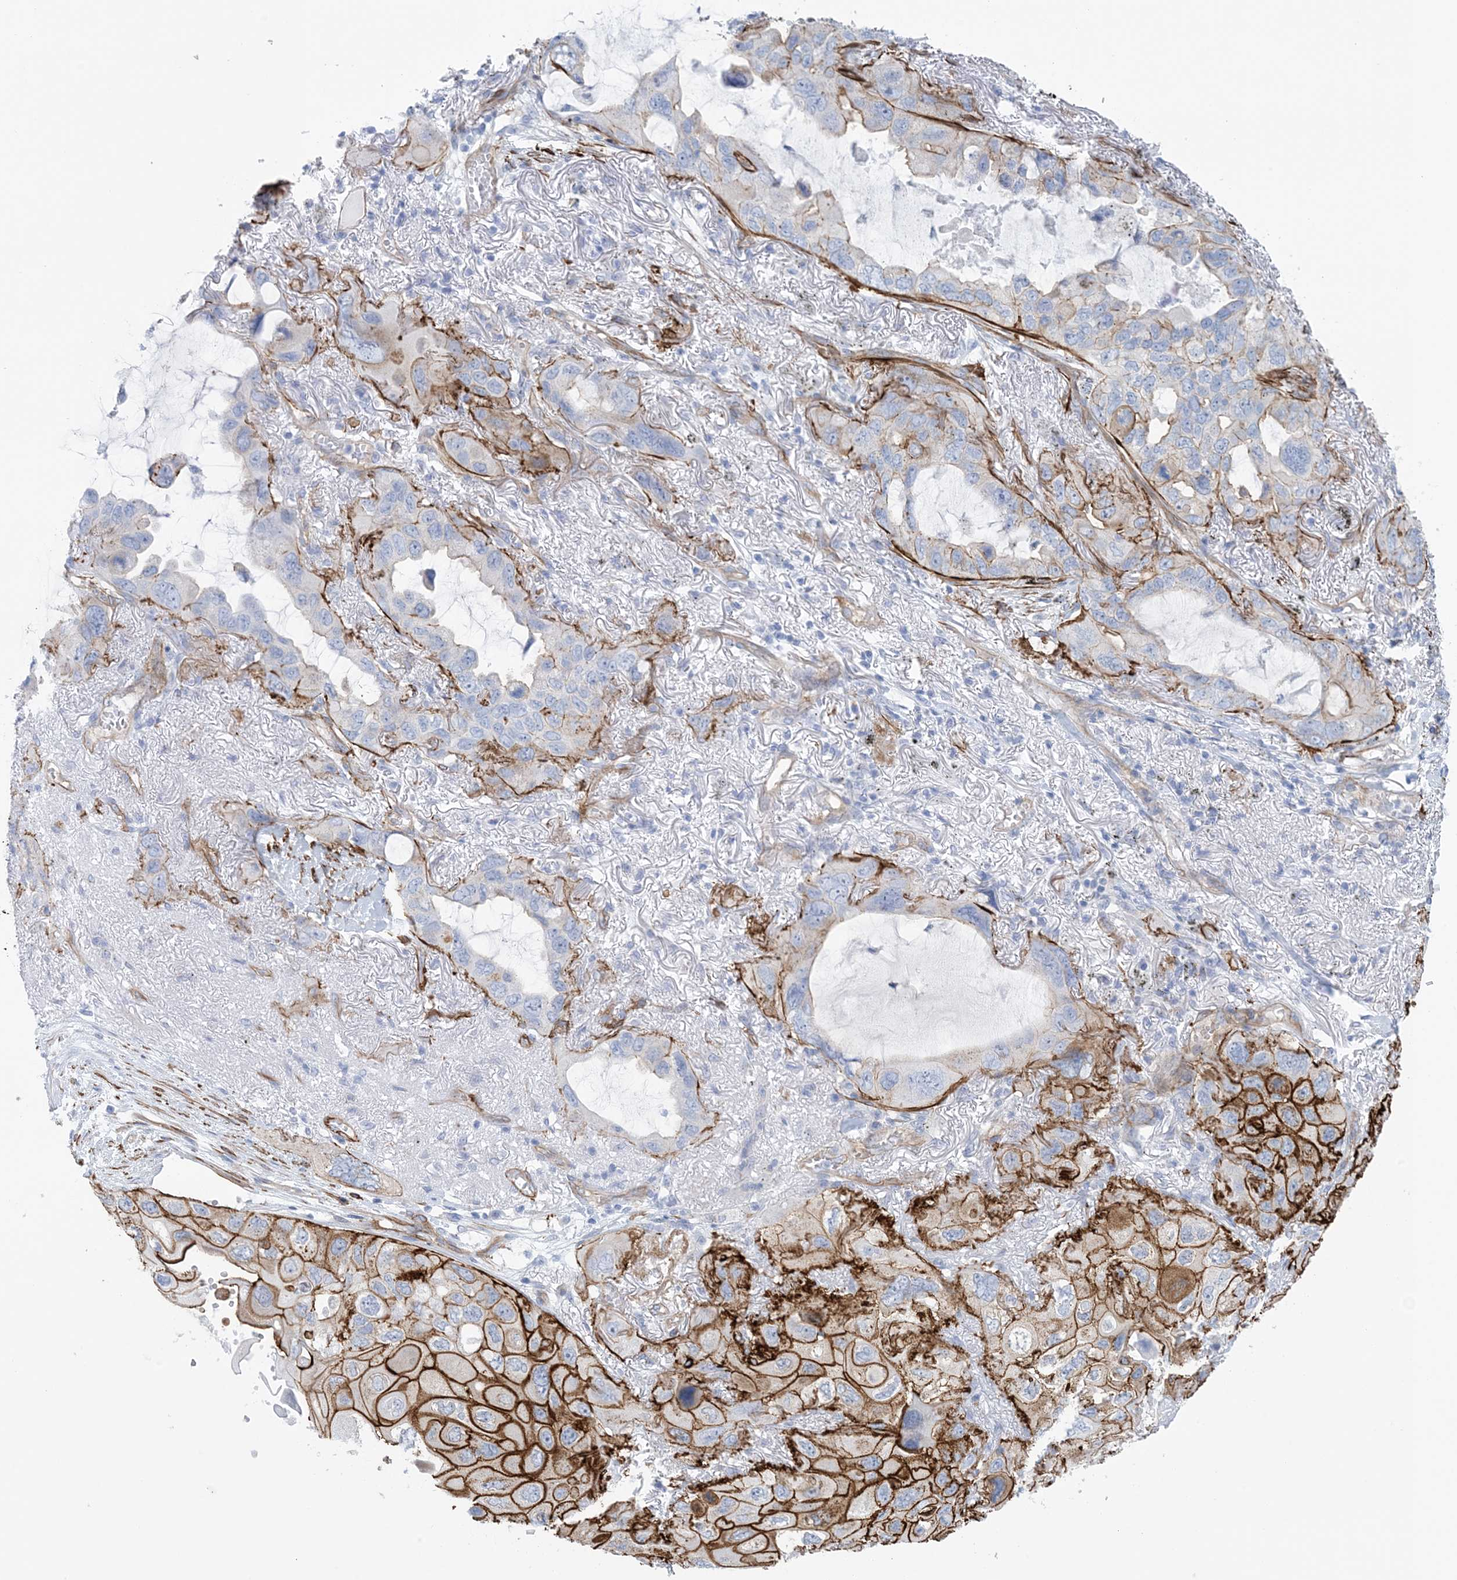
{"staining": {"intensity": "strong", "quantity": "25%-75%", "location": "cytoplasmic/membranous"}, "tissue": "lung cancer", "cell_type": "Tumor cells", "image_type": "cancer", "snomed": [{"axis": "morphology", "description": "Squamous cell carcinoma, NOS"}, {"axis": "topography", "description": "Lung"}], "caption": "IHC photomicrograph of neoplastic tissue: human lung cancer (squamous cell carcinoma) stained using immunohistochemistry (IHC) displays high levels of strong protein expression localized specifically in the cytoplasmic/membranous of tumor cells, appearing as a cytoplasmic/membranous brown color.", "gene": "SHANK1", "patient": {"sex": "female", "age": 73}}